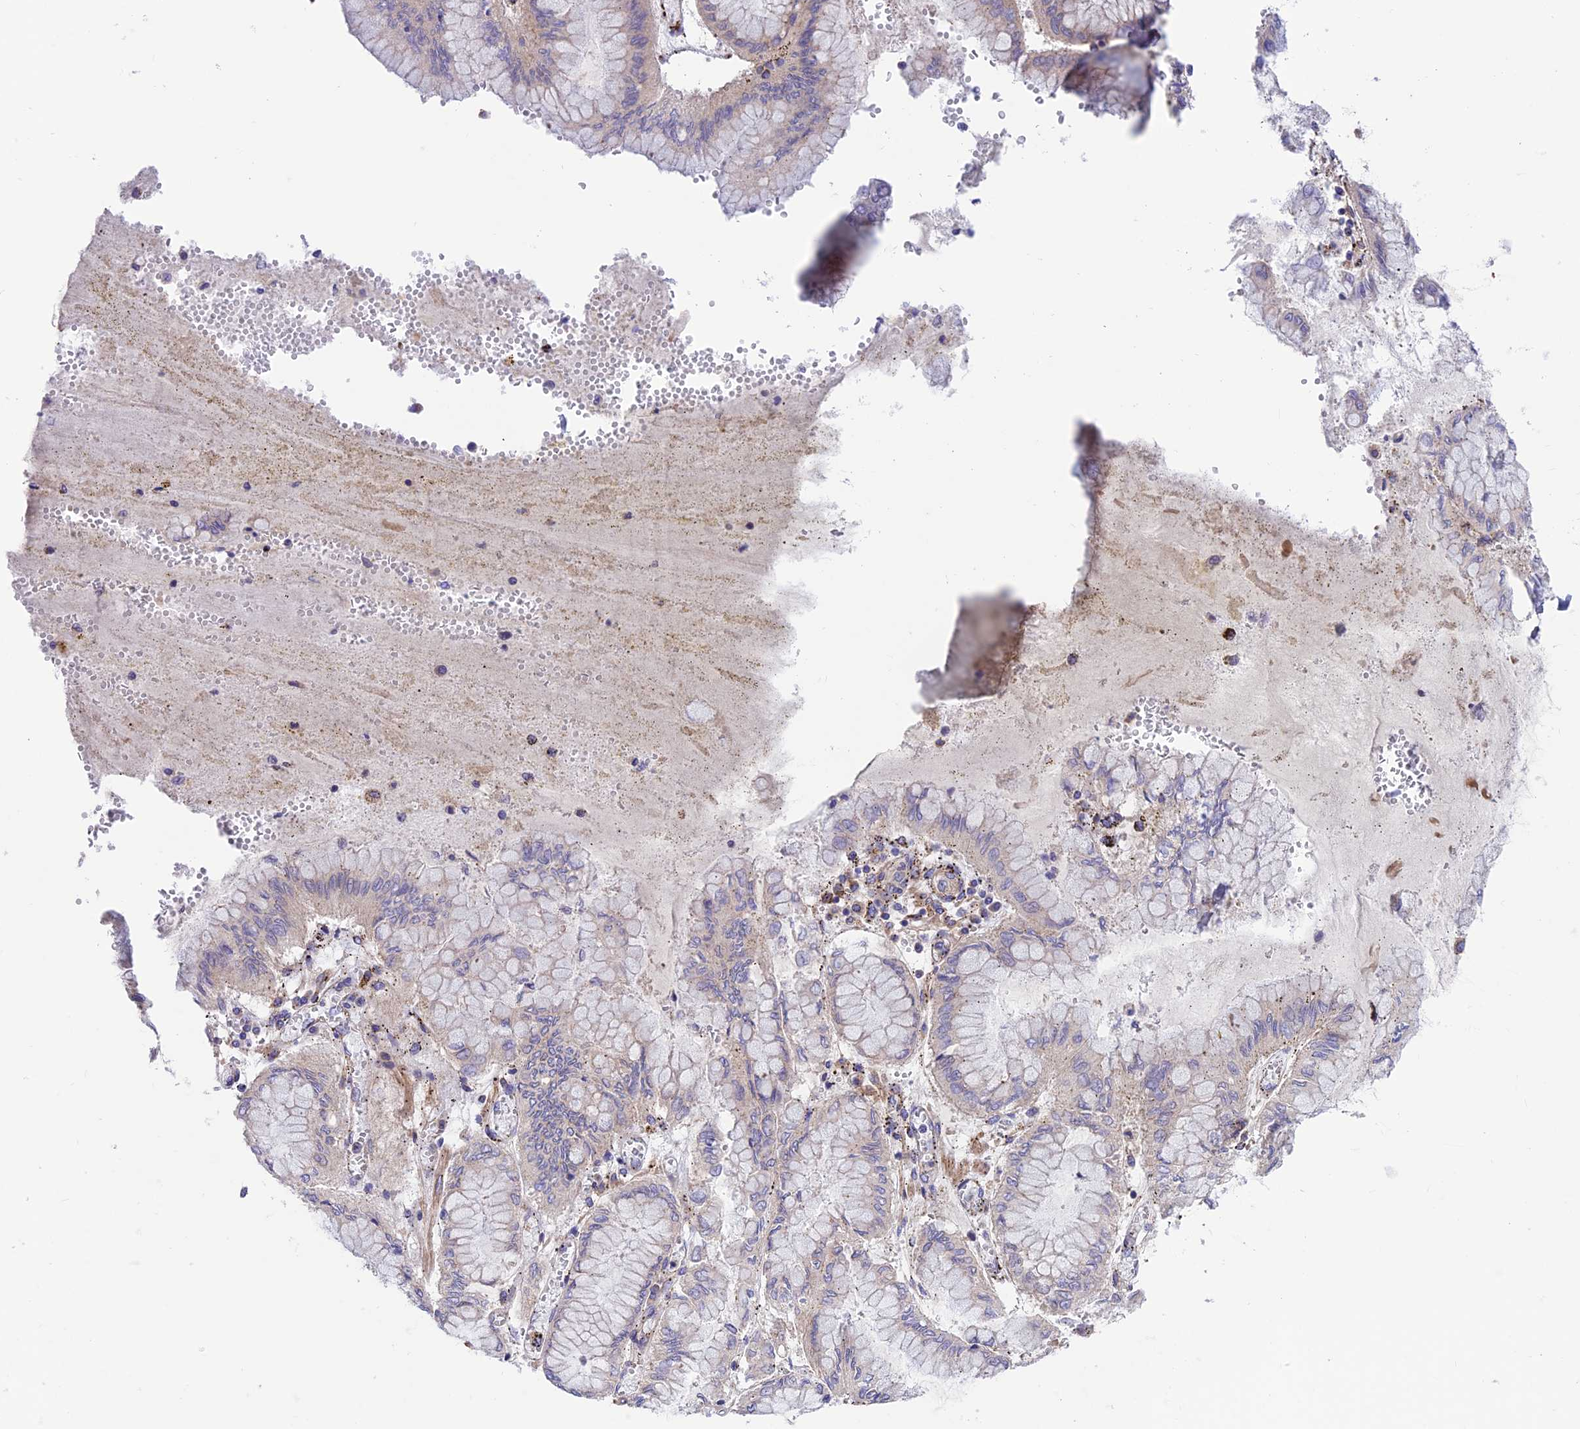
{"staining": {"intensity": "negative", "quantity": "none", "location": "none"}, "tissue": "stomach cancer", "cell_type": "Tumor cells", "image_type": "cancer", "snomed": [{"axis": "morphology", "description": "Adenocarcinoma, NOS"}, {"axis": "topography", "description": "Stomach"}], "caption": "Stomach cancer (adenocarcinoma) was stained to show a protein in brown. There is no significant staining in tumor cells.", "gene": "VPS16", "patient": {"sex": "male", "age": 76}}